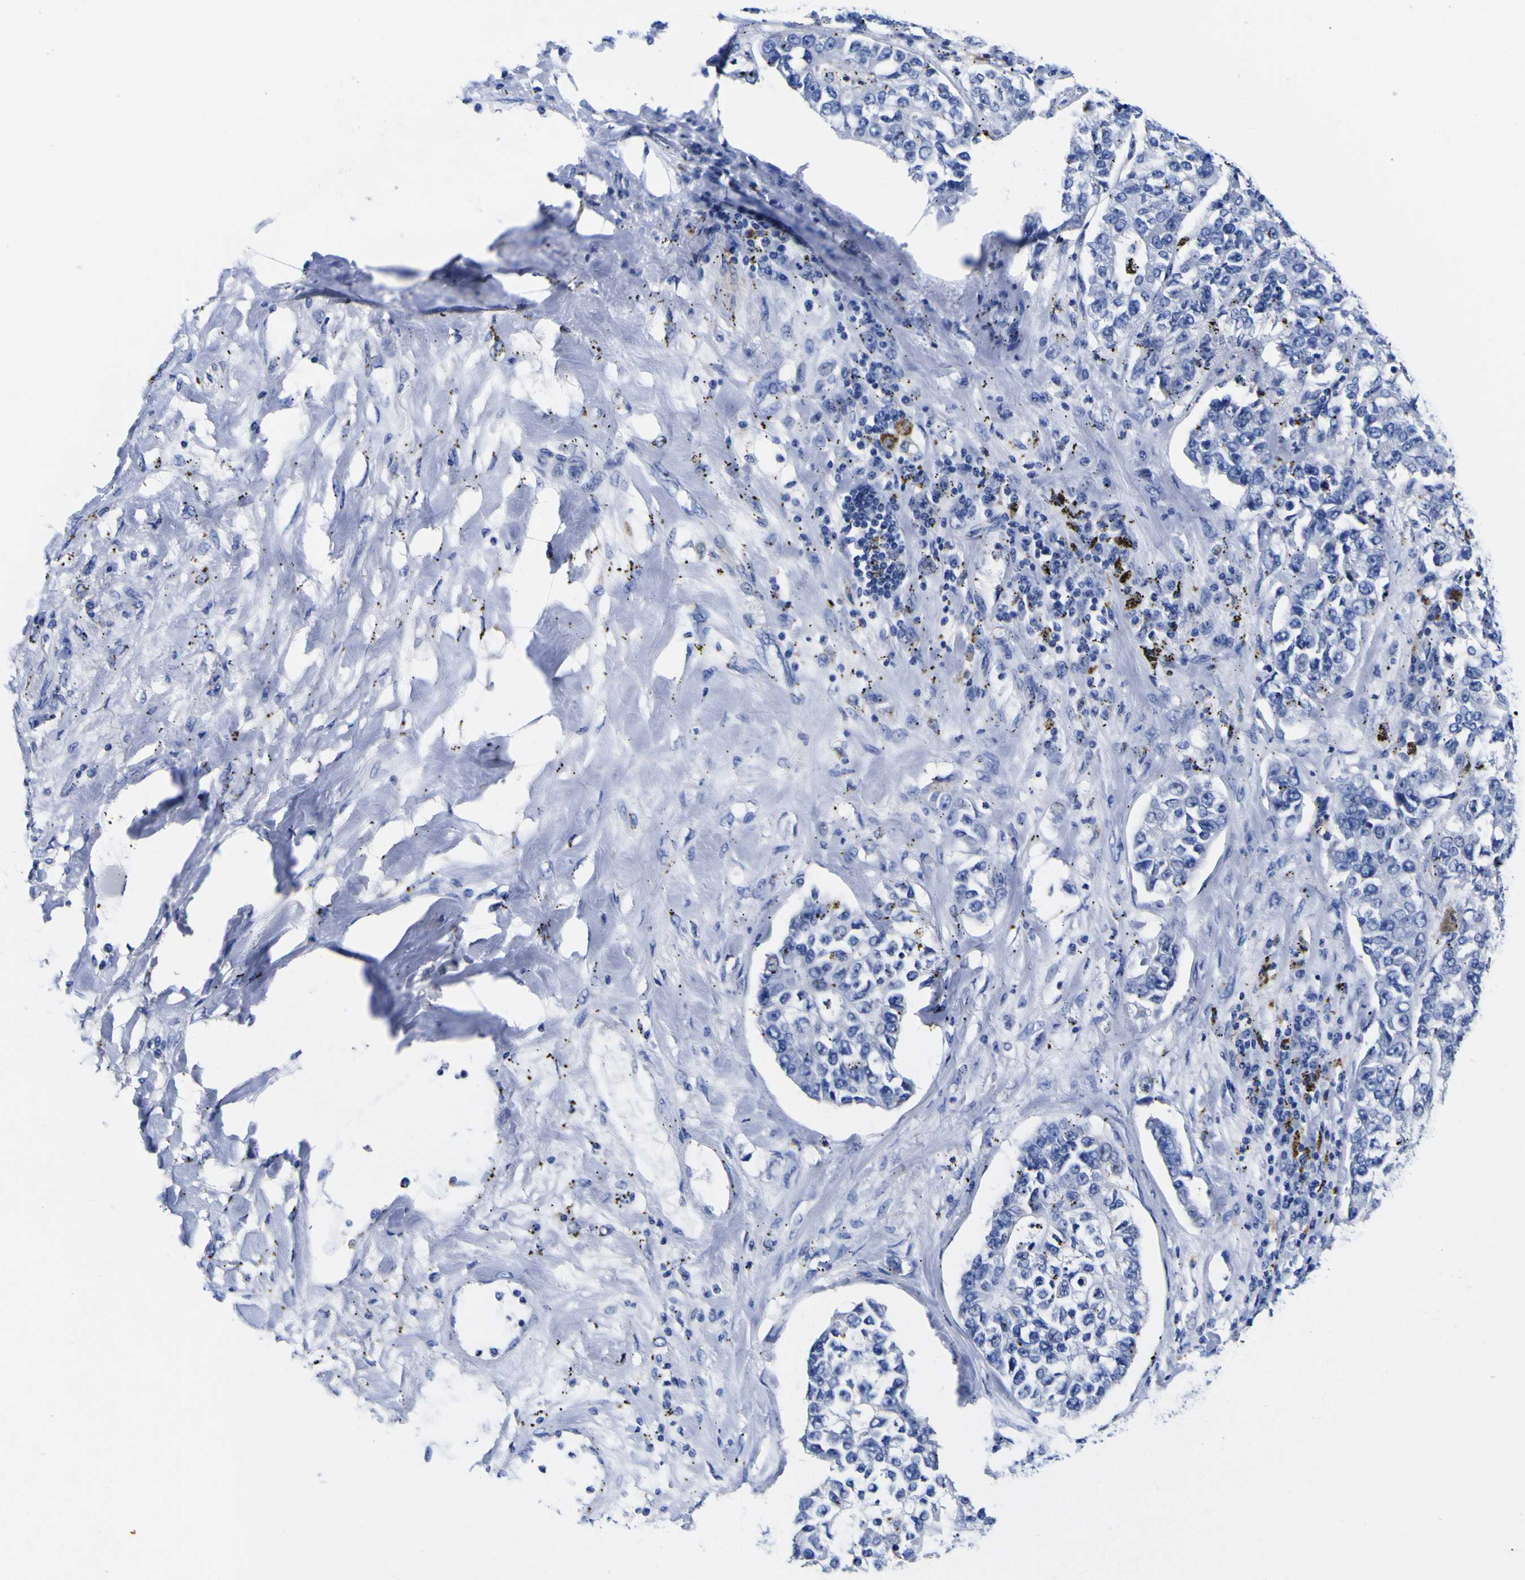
{"staining": {"intensity": "negative", "quantity": "none", "location": "none"}, "tissue": "lung cancer", "cell_type": "Tumor cells", "image_type": "cancer", "snomed": [{"axis": "morphology", "description": "Adenocarcinoma, NOS"}, {"axis": "topography", "description": "Lung"}], "caption": "Image shows no significant protein expression in tumor cells of lung cancer.", "gene": "HLA-DQA1", "patient": {"sex": "male", "age": 49}}